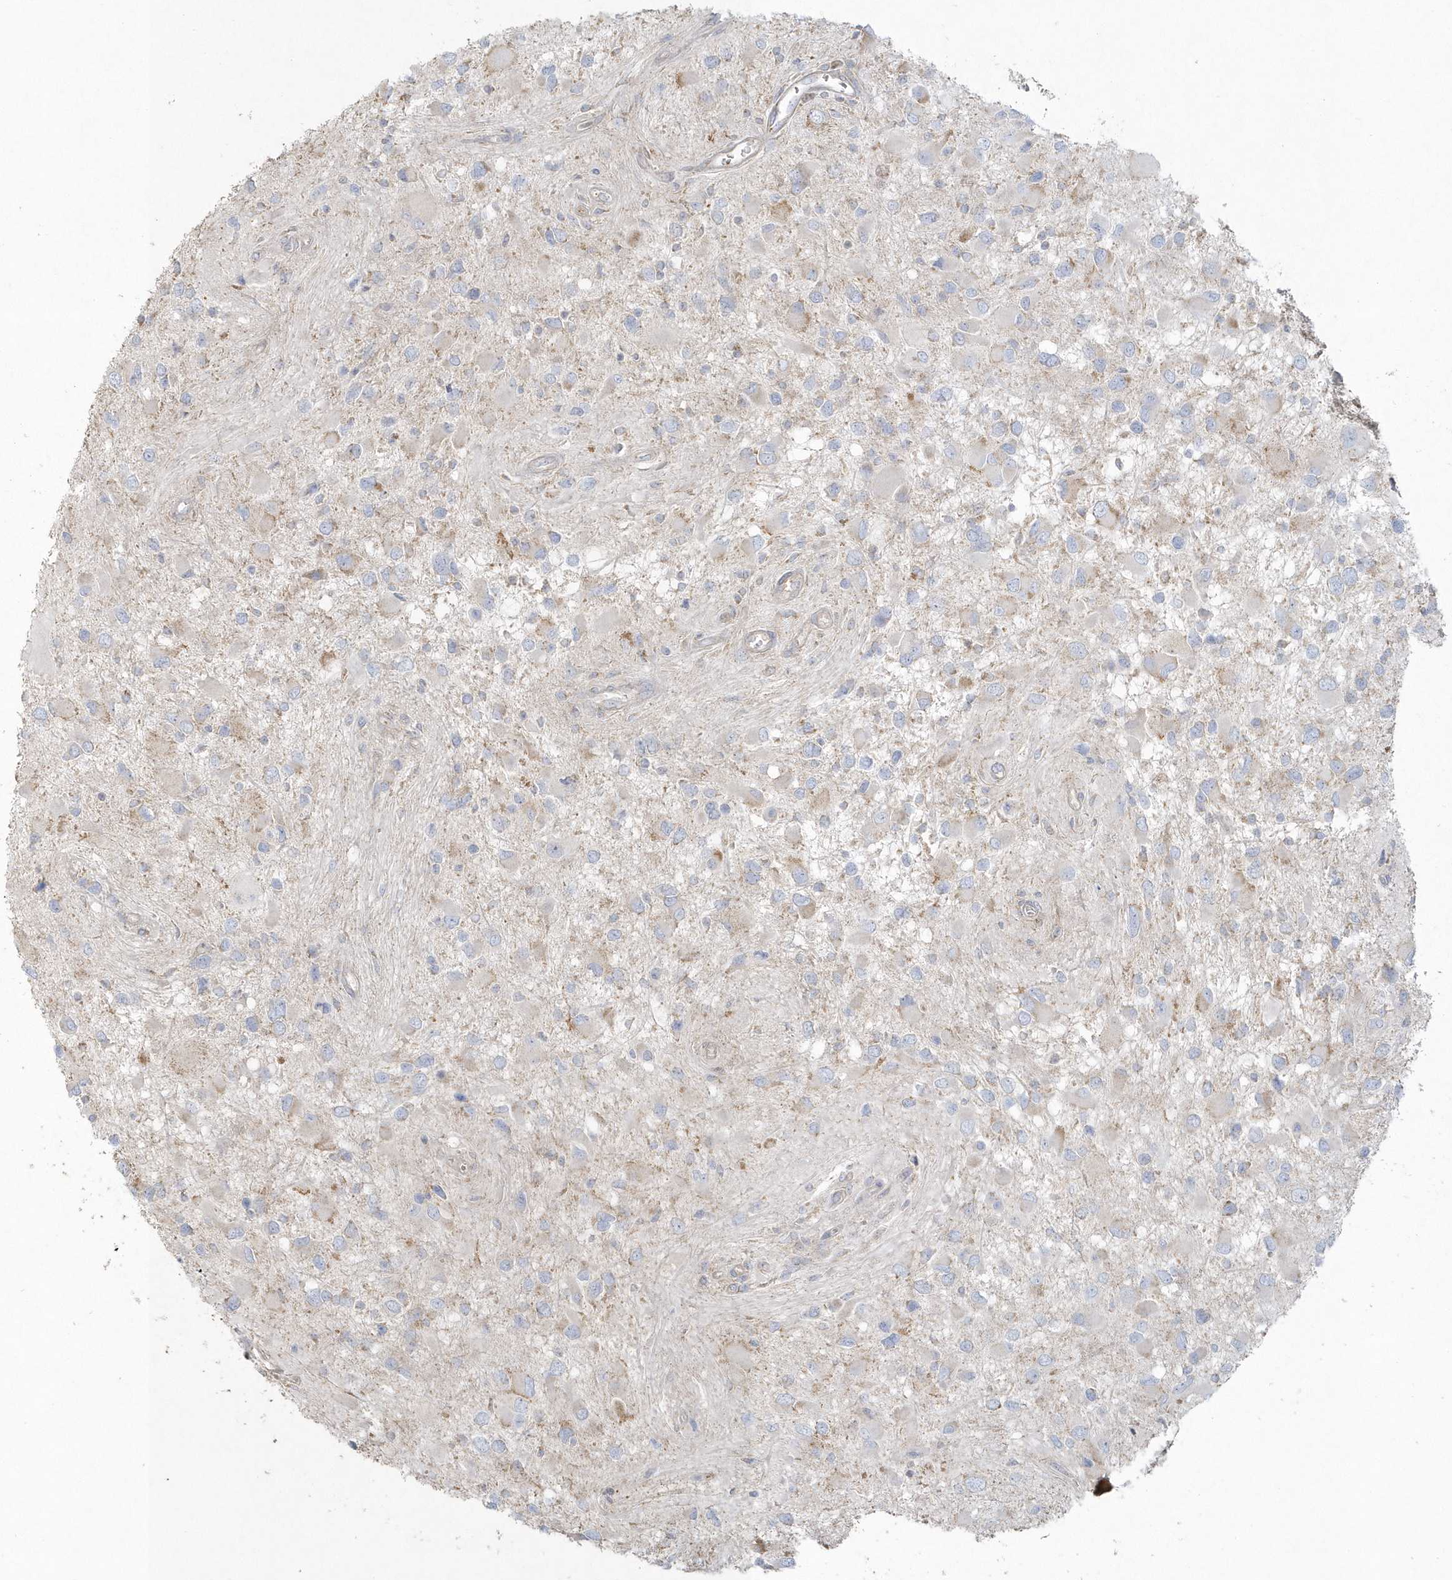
{"staining": {"intensity": "negative", "quantity": "none", "location": "none"}, "tissue": "glioma", "cell_type": "Tumor cells", "image_type": "cancer", "snomed": [{"axis": "morphology", "description": "Glioma, malignant, High grade"}, {"axis": "topography", "description": "Brain"}], "caption": "Glioma was stained to show a protein in brown. There is no significant staining in tumor cells.", "gene": "BLTP3A", "patient": {"sex": "male", "age": 53}}